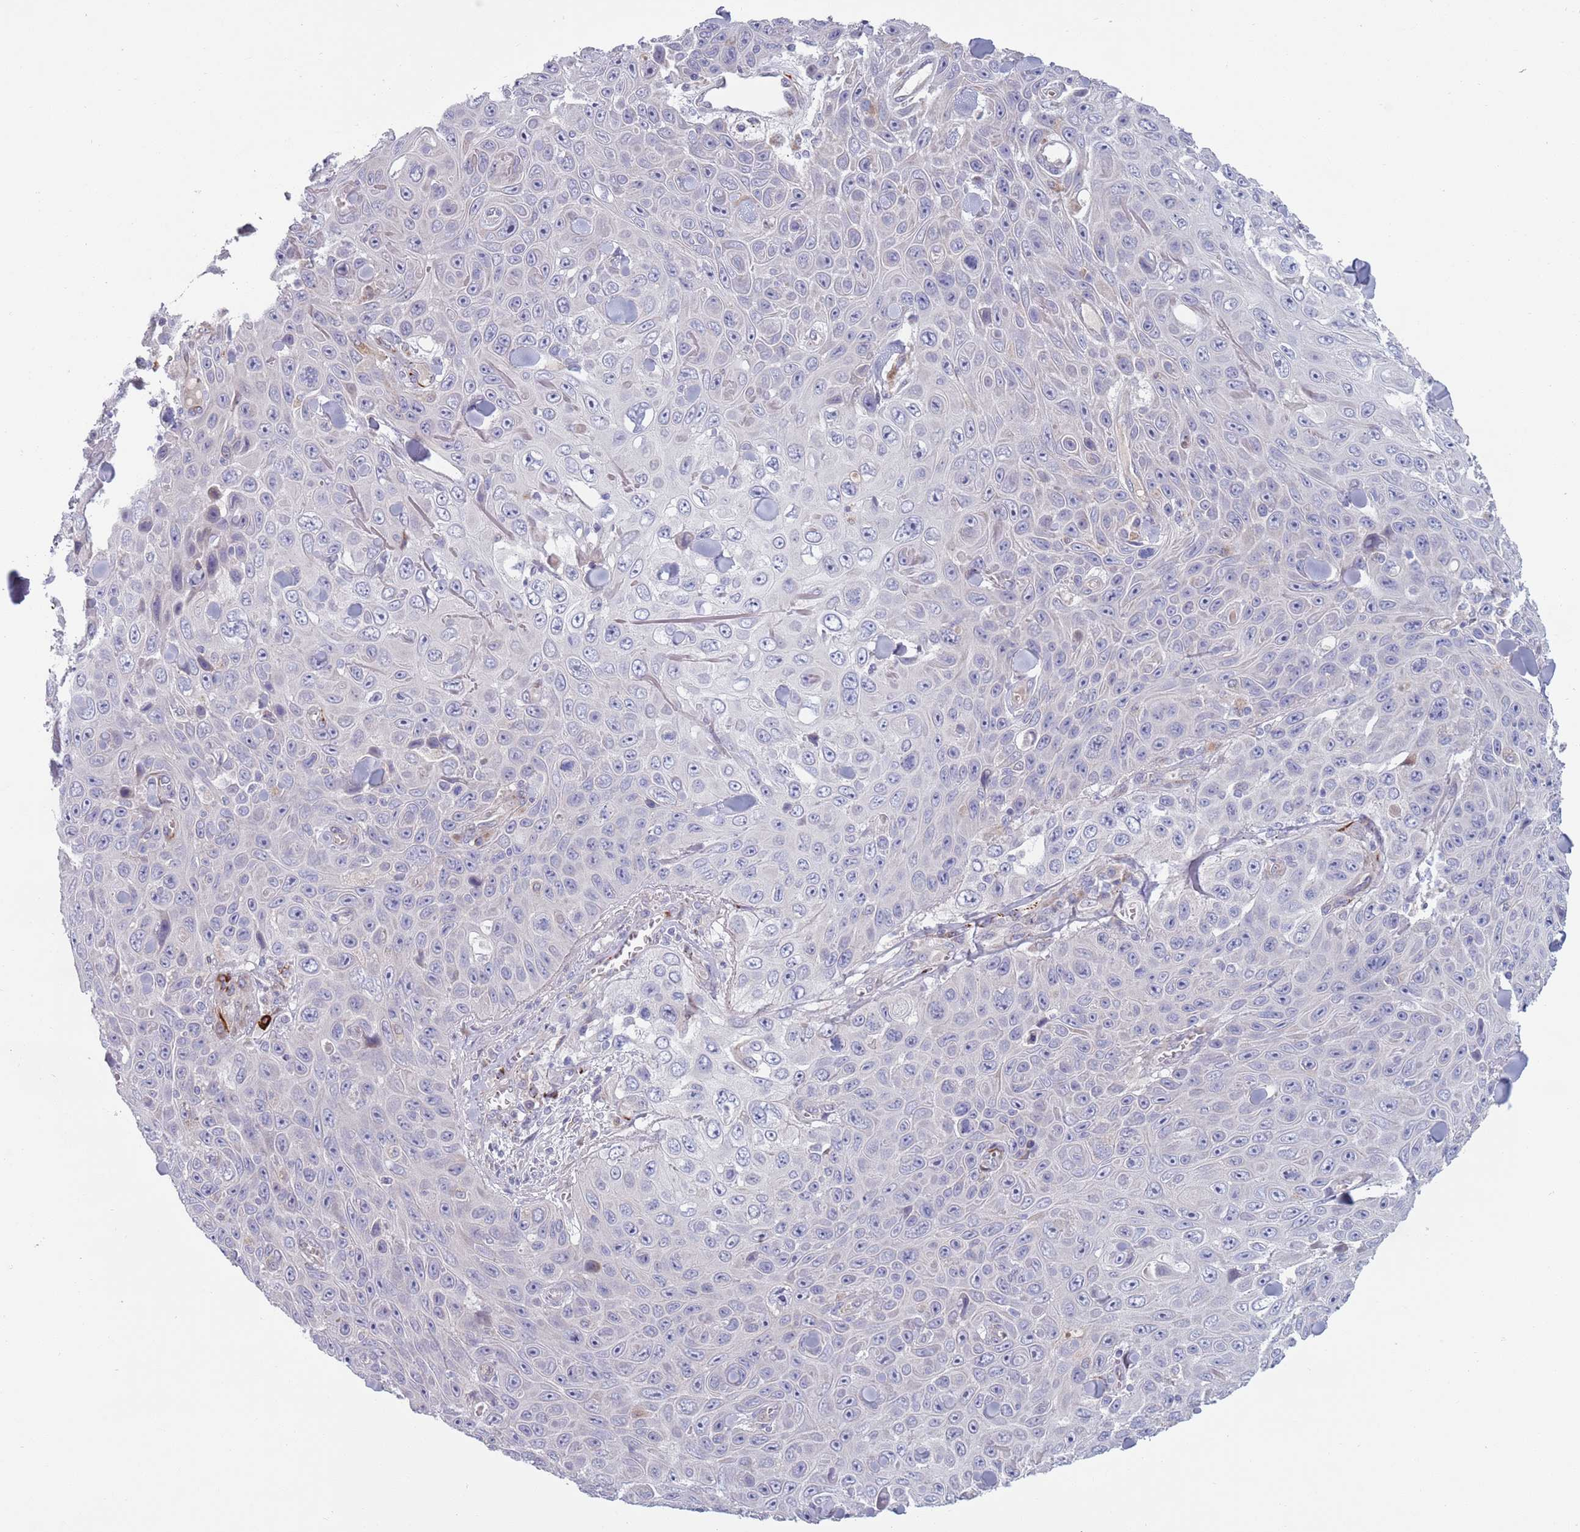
{"staining": {"intensity": "negative", "quantity": "none", "location": "none"}, "tissue": "skin cancer", "cell_type": "Tumor cells", "image_type": "cancer", "snomed": [{"axis": "morphology", "description": "Squamous cell carcinoma, NOS"}, {"axis": "topography", "description": "Skin"}], "caption": "The micrograph demonstrates no staining of tumor cells in squamous cell carcinoma (skin).", "gene": "TYW1", "patient": {"sex": "male", "age": 82}}